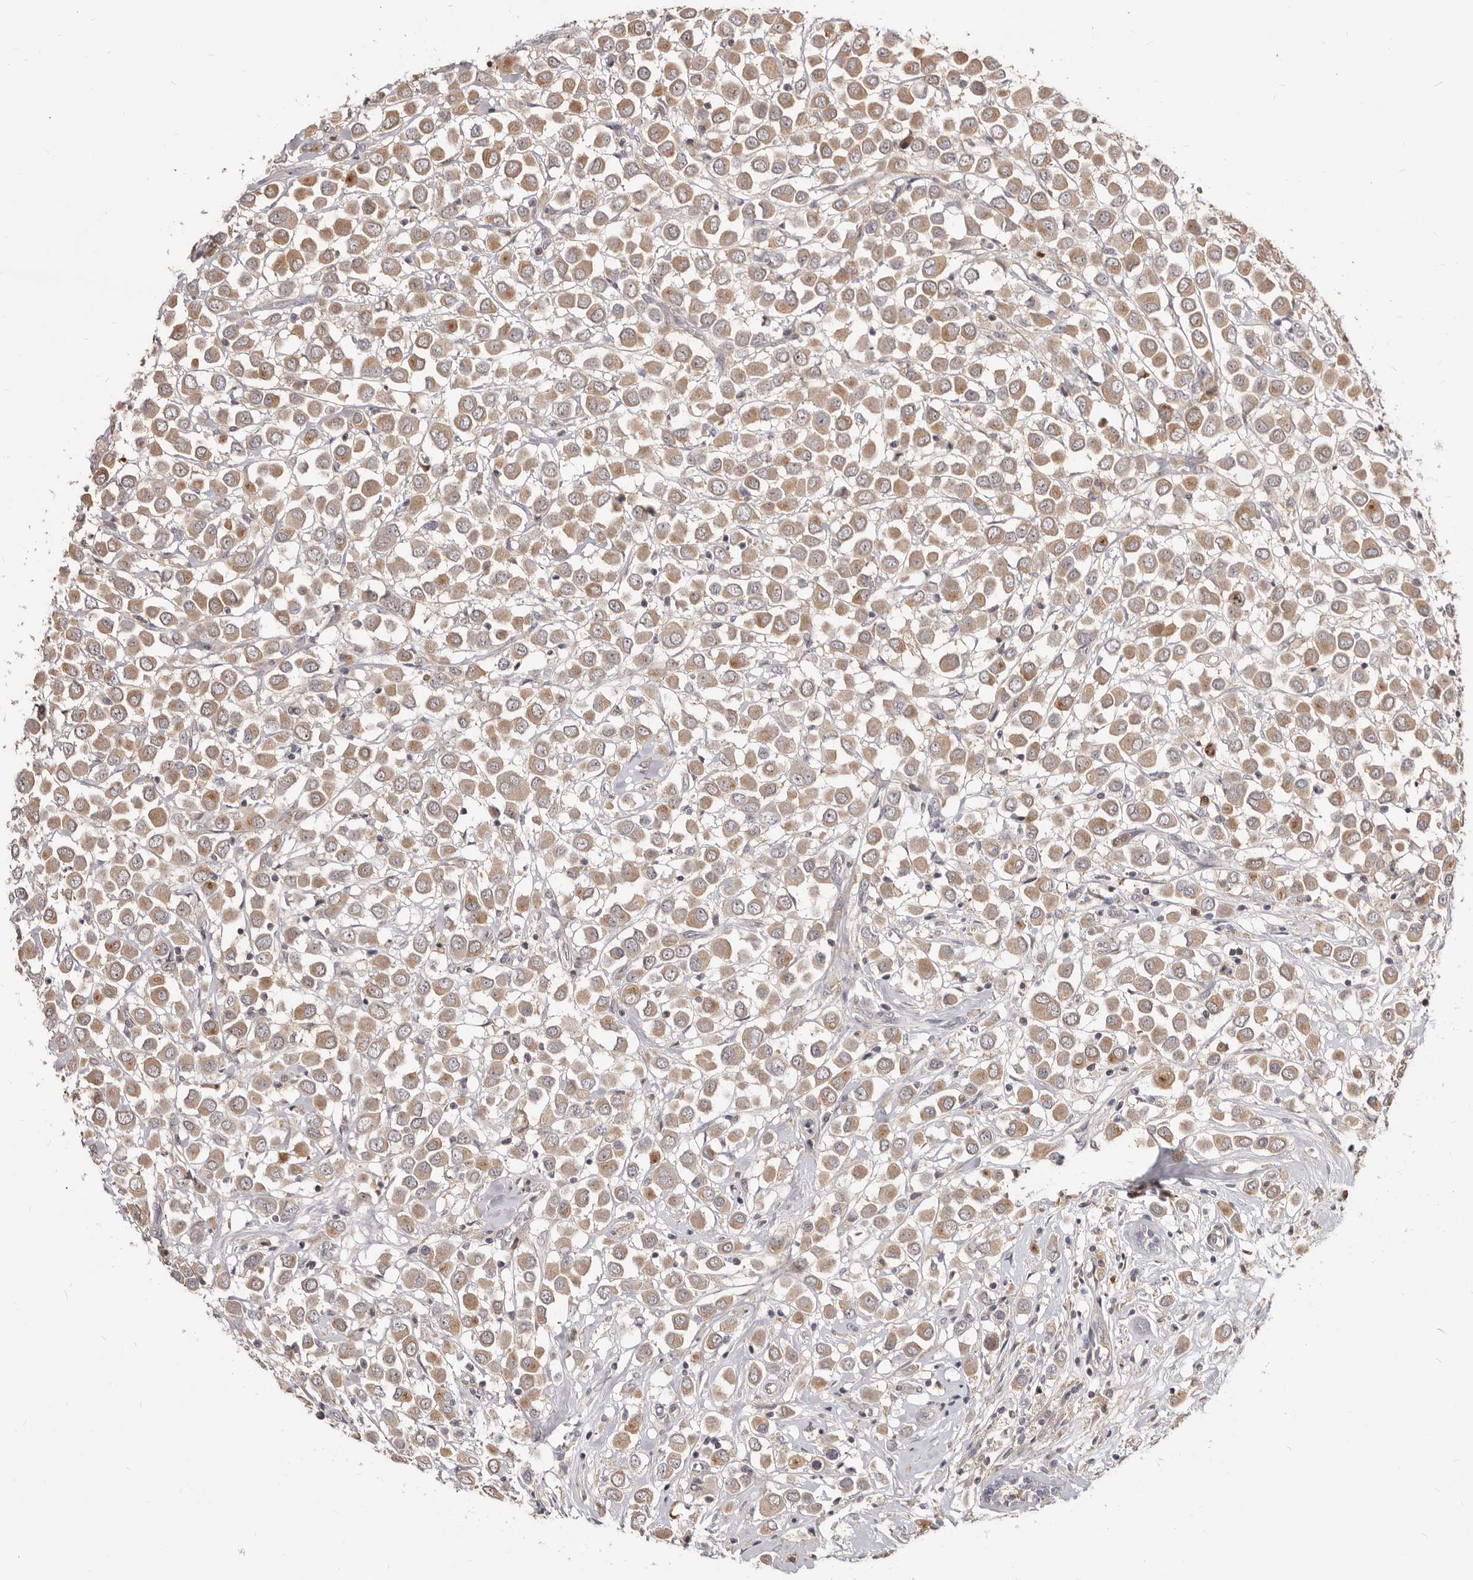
{"staining": {"intensity": "moderate", "quantity": ">75%", "location": "cytoplasmic/membranous"}, "tissue": "breast cancer", "cell_type": "Tumor cells", "image_type": "cancer", "snomed": [{"axis": "morphology", "description": "Duct carcinoma"}, {"axis": "topography", "description": "Breast"}], "caption": "Human breast cancer (invasive ductal carcinoma) stained with a protein marker displays moderate staining in tumor cells.", "gene": "TC2N", "patient": {"sex": "female", "age": 61}}